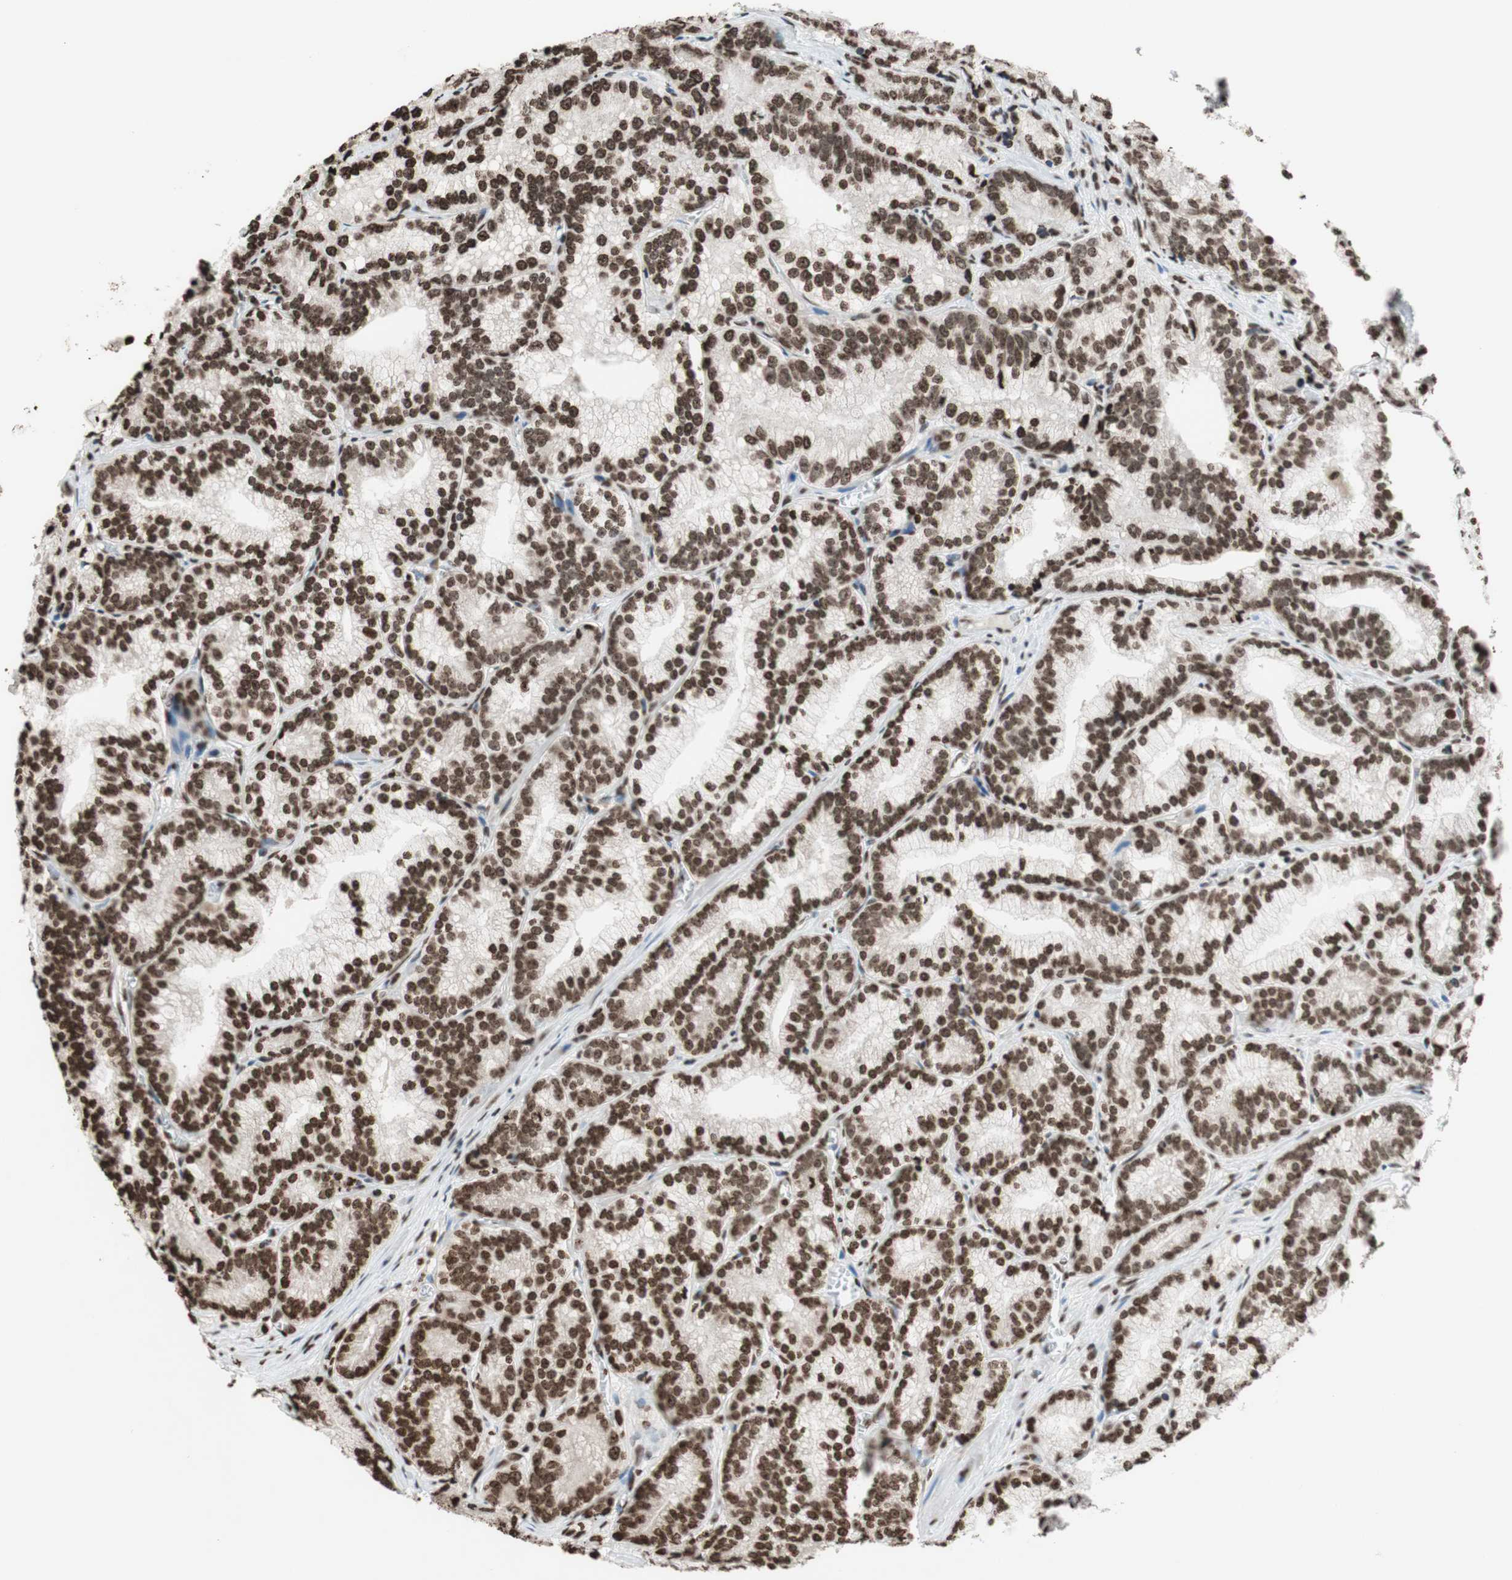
{"staining": {"intensity": "moderate", "quantity": ">75%", "location": "nuclear"}, "tissue": "prostate cancer", "cell_type": "Tumor cells", "image_type": "cancer", "snomed": [{"axis": "morphology", "description": "Adenocarcinoma, Low grade"}, {"axis": "topography", "description": "Prostate"}], "caption": "Immunohistochemical staining of human prostate low-grade adenocarcinoma demonstrates medium levels of moderate nuclear protein expression in about >75% of tumor cells. (IHC, brightfield microscopy, high magnification).", "gene": "NCOA3", "patient": {"sex": "male", "age": 89}}